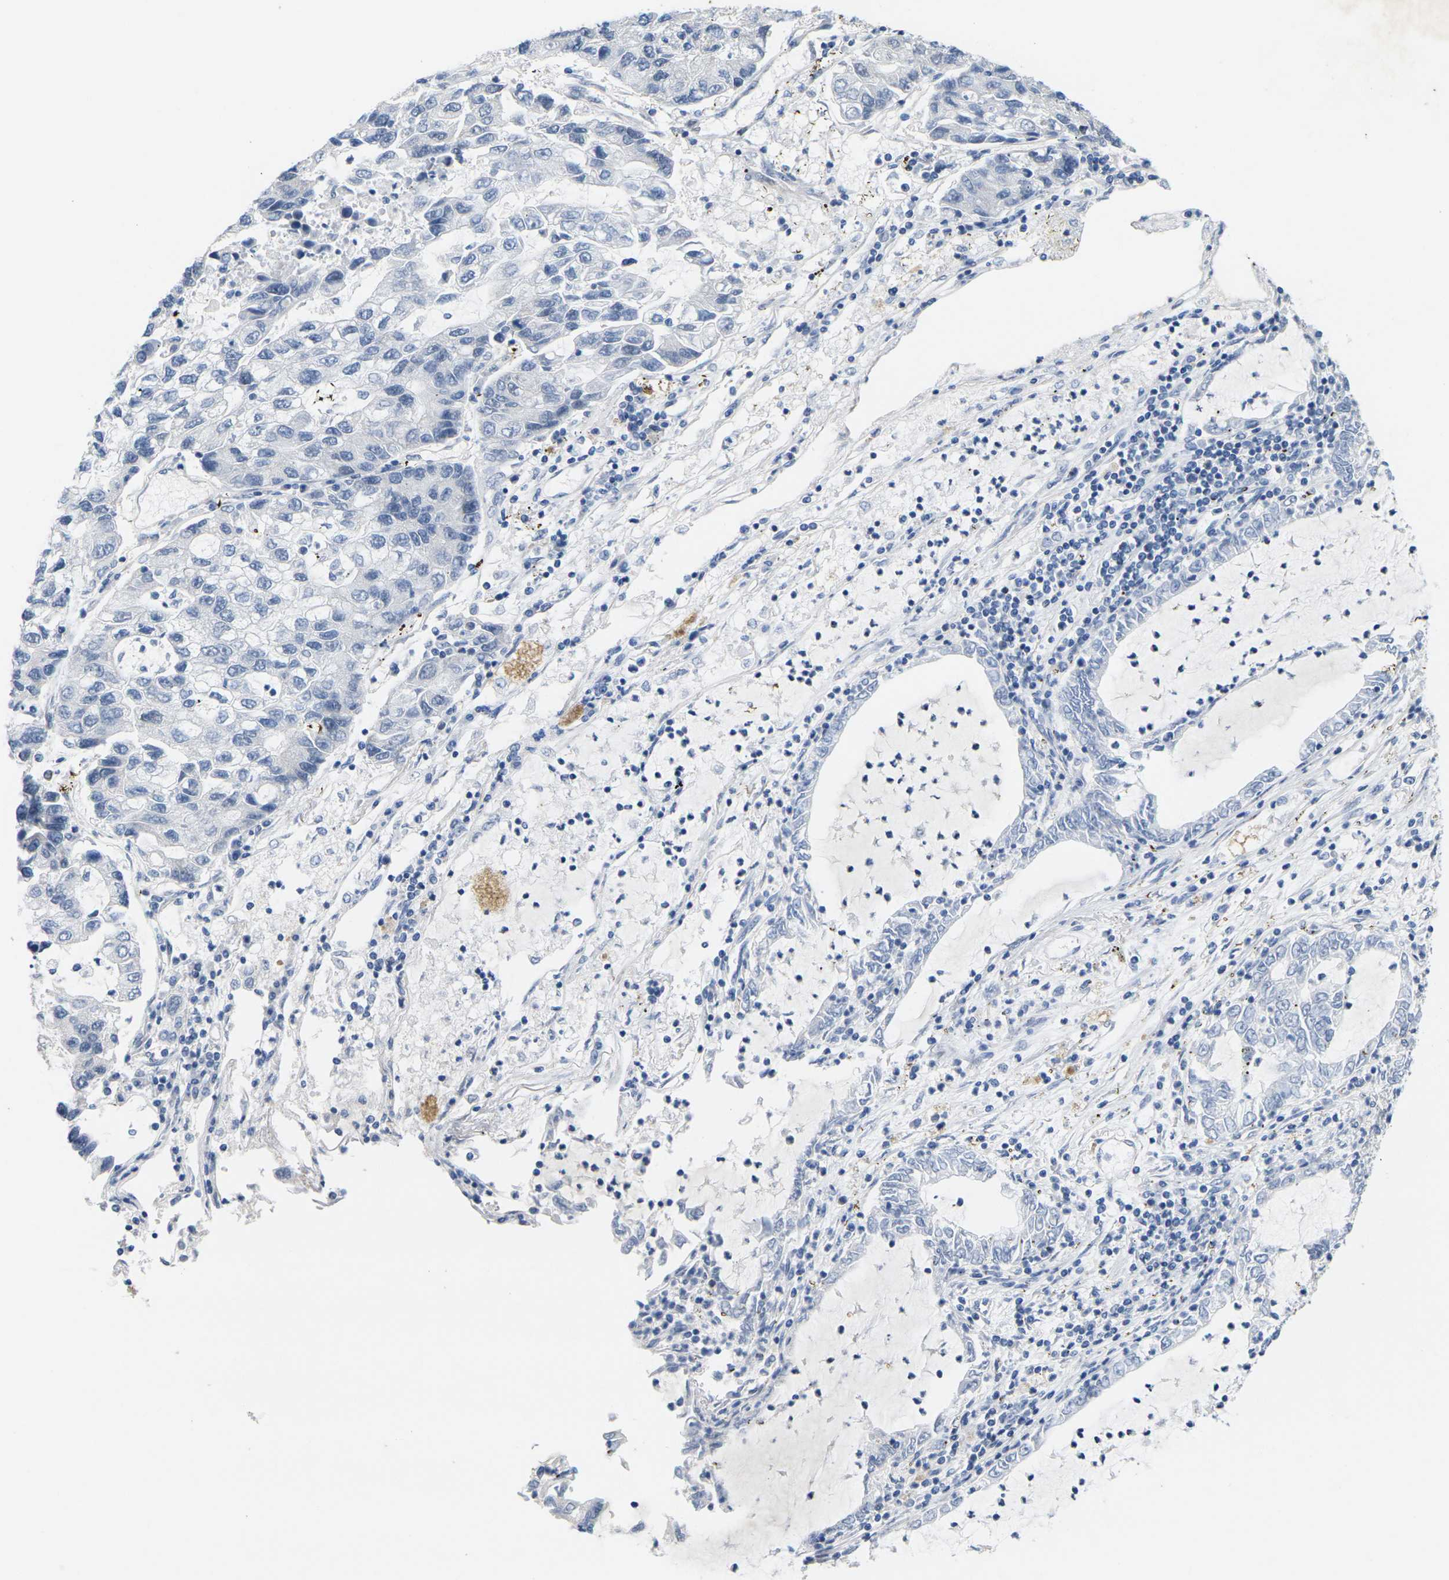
{"staining": {"intensity": "negative", "quantity": "none", "location": "none"}, "tissue": "lung cancer", "cell_type": "Tumor cells", "image_type": "cancer", "snomed": [{"axis": "morphology", "description": "Adenocarcinoma, NOS"}, {"axis": "topography", "description": "Lung"}], "caption": "This is an immunohistochemistry (IHC) histopathology image of adenocarcinoma (lung). There is no expression in tumor cells.", "gene": "CDK2", "patient": {"sex": "female", "age": 51}}